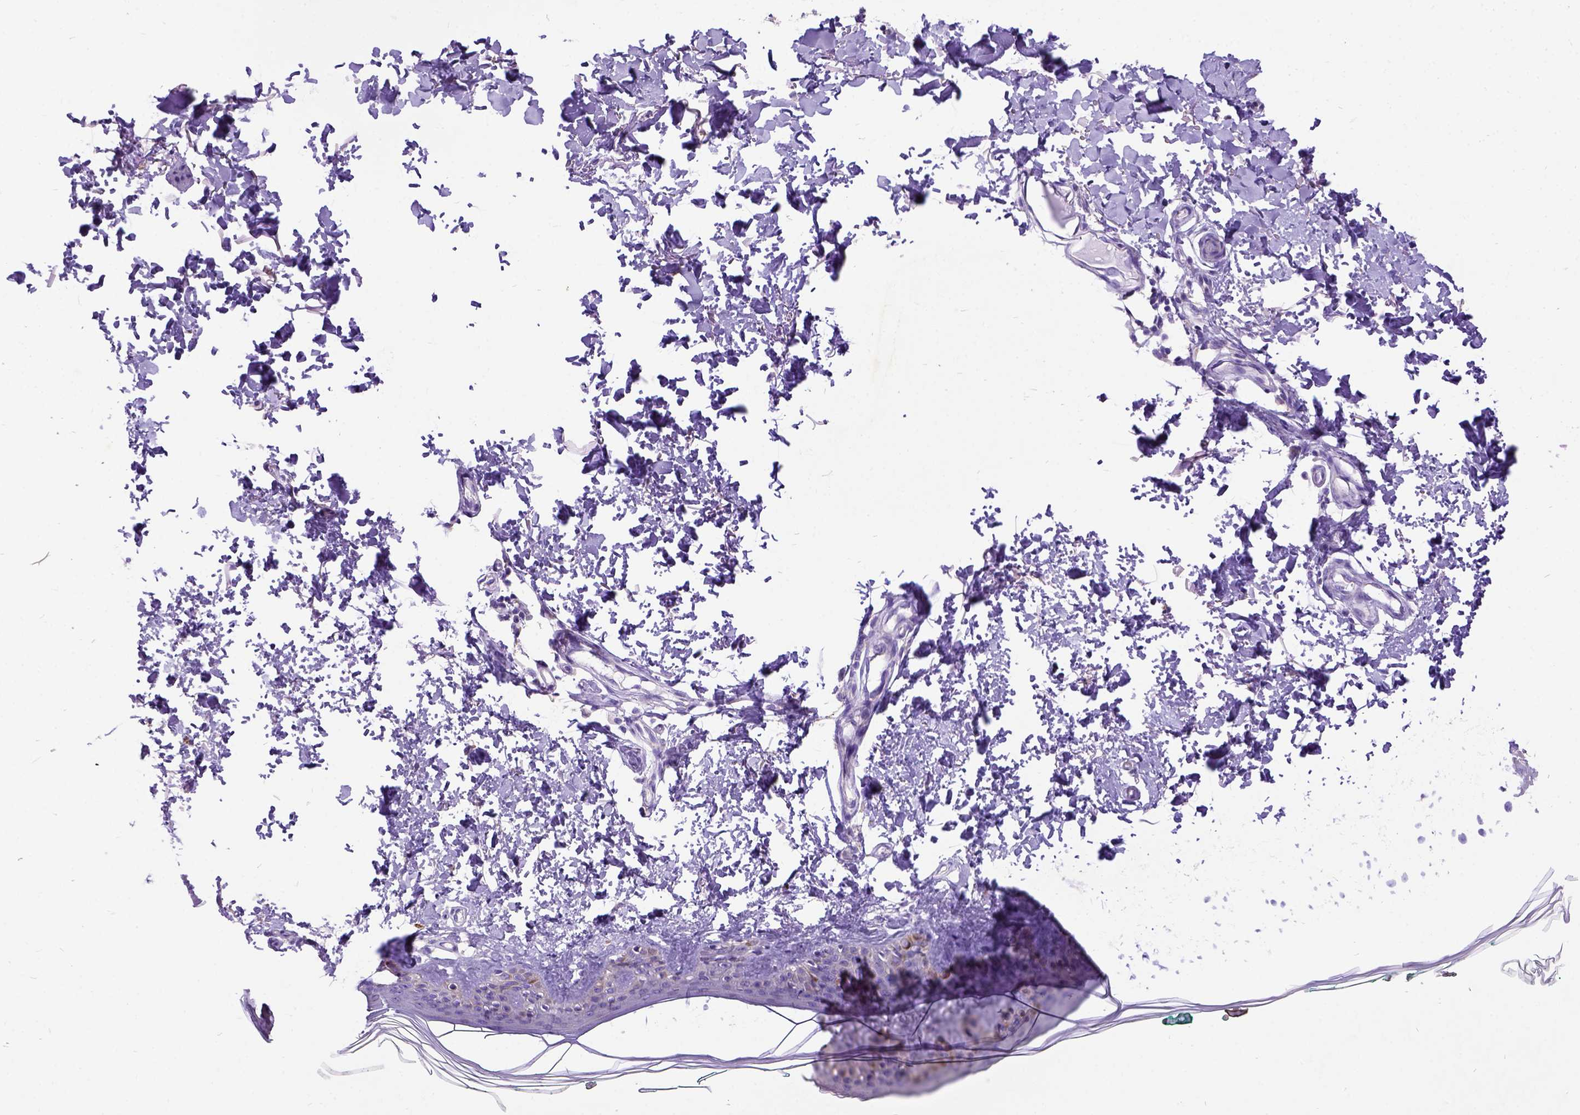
{"staining": {"intensity": "negative", "quantity": "none", "location": "none"}, "tissue": "skin", "cell_type": "Fibroblasts", "image_type": "normal", "snomed": [{"axis": "morphology", "description": "Normal tissue, NOS"}, {"axis": "topography", "description": "Skin"}, {"axis": "topography", "description": "Peripheral nerve tissue"}], "caption": "Image shows no protein positivity in fibroblasts of normal skin.", "gene": "CFAP54", "patient": {"sex": "female", "age": 45}}